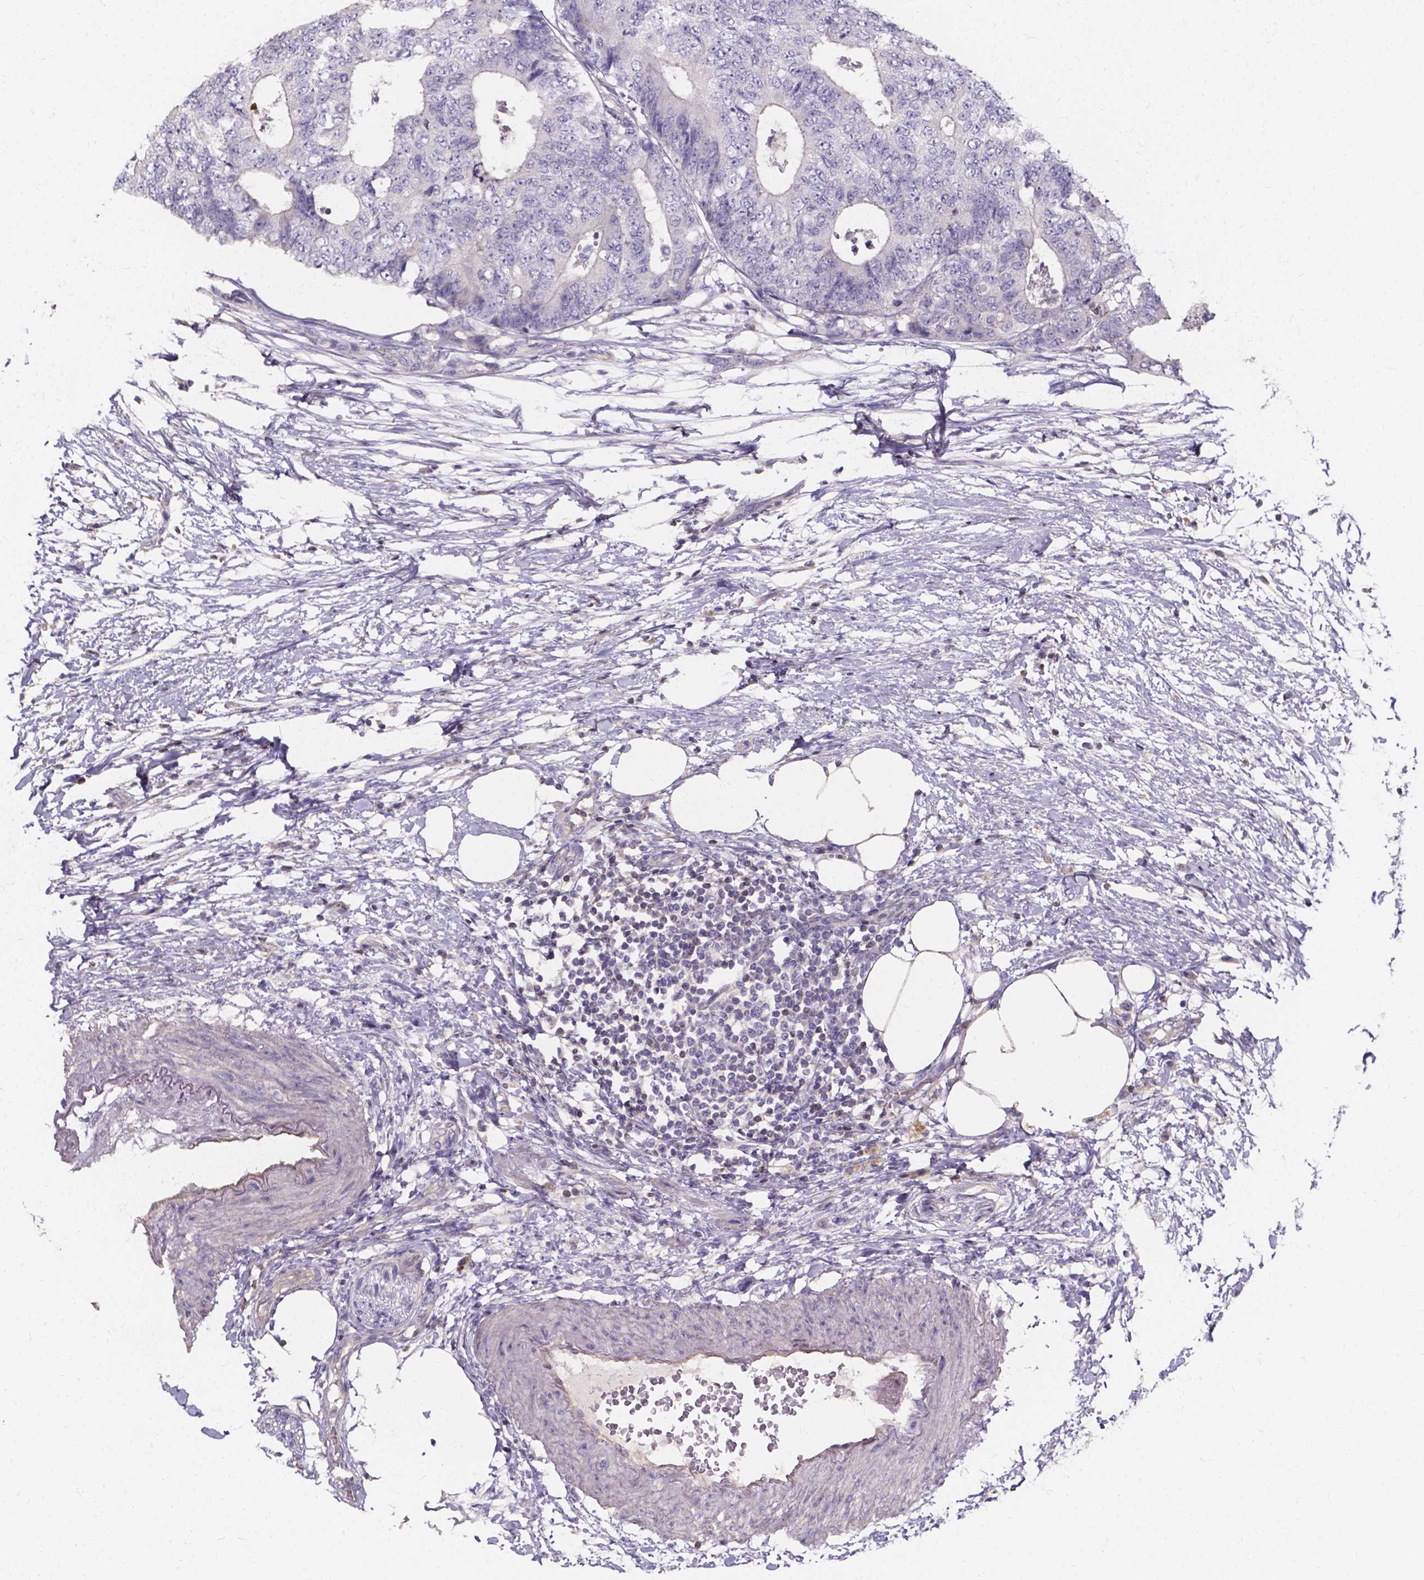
{"staining": {"intensity": "negative", "quantity": "none", "location": "none"}, "tissue": "colorectal cancer", "cell_type": "Tumor cells", "image_type": "cancer", "snomed": [{"axis": "morphology", "description": "Adenocarcinoma, NOS"}, {"axis": "topography", "description": "Colon"}], "caption": "A high-resolution micrograph shows immunohistochemistry (IHC) staining of colorectal adenocarcinoma, which exhibits no significant expression in tumor cells.", "gene": "THEMIS", "patient": {"sex": "female", "age": 48}}